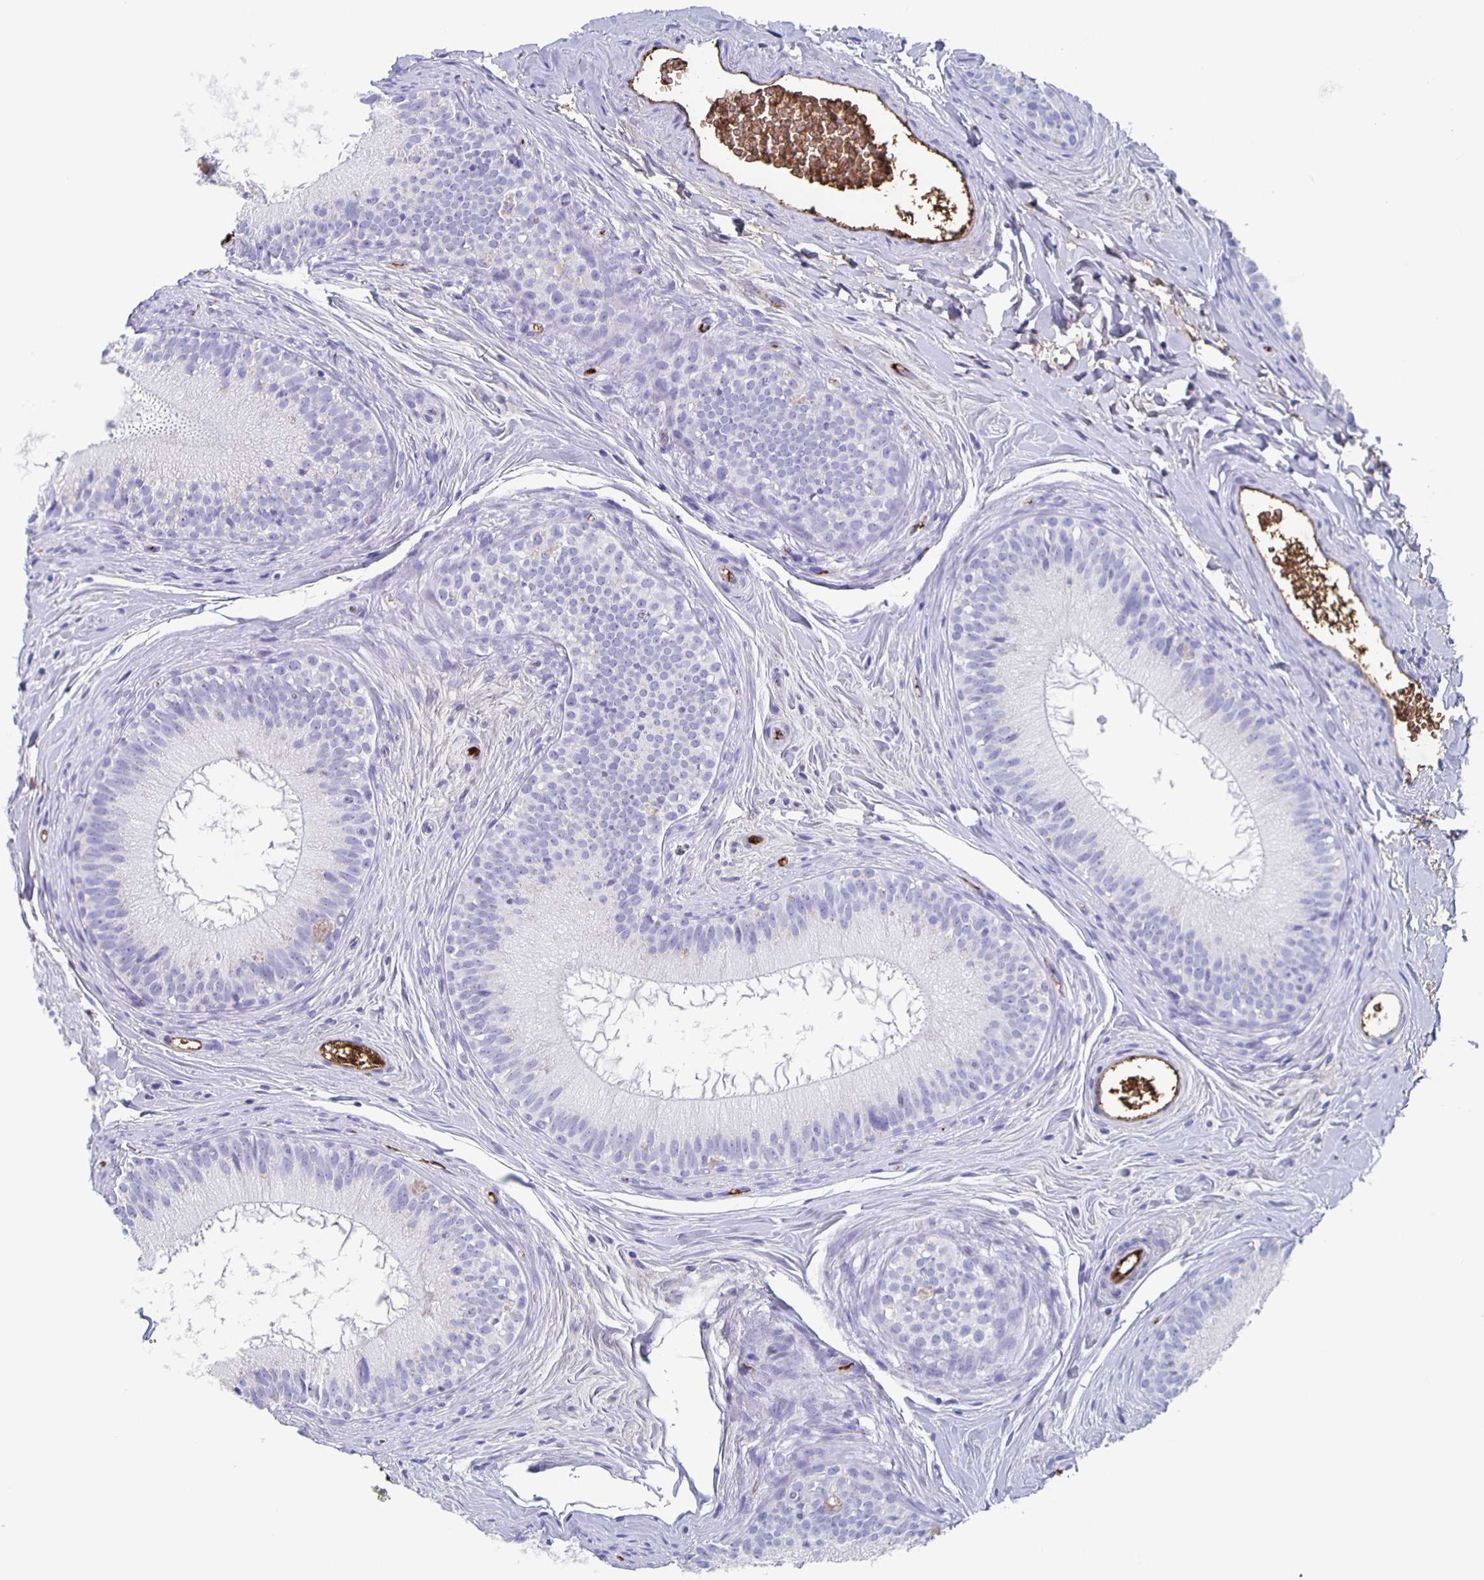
{"staining": {"intensity": "negative", "quantity": "none", "location": "none"}, "tissue": "epididymis", "cell_type": "Glandular cells", "image_type": "normal", "snomed": [{"axis": "morphology", "description": "Normal tissue, NOS"}, {"axis": "topography", "description": "Epididymis"}], "caption": "Histopathology image shows no protein expression in glandular cells of normal epididymis. Nuclei are stained in blue.", "gene": "FGA", "patient": {"sex": "male", "age": 44}}